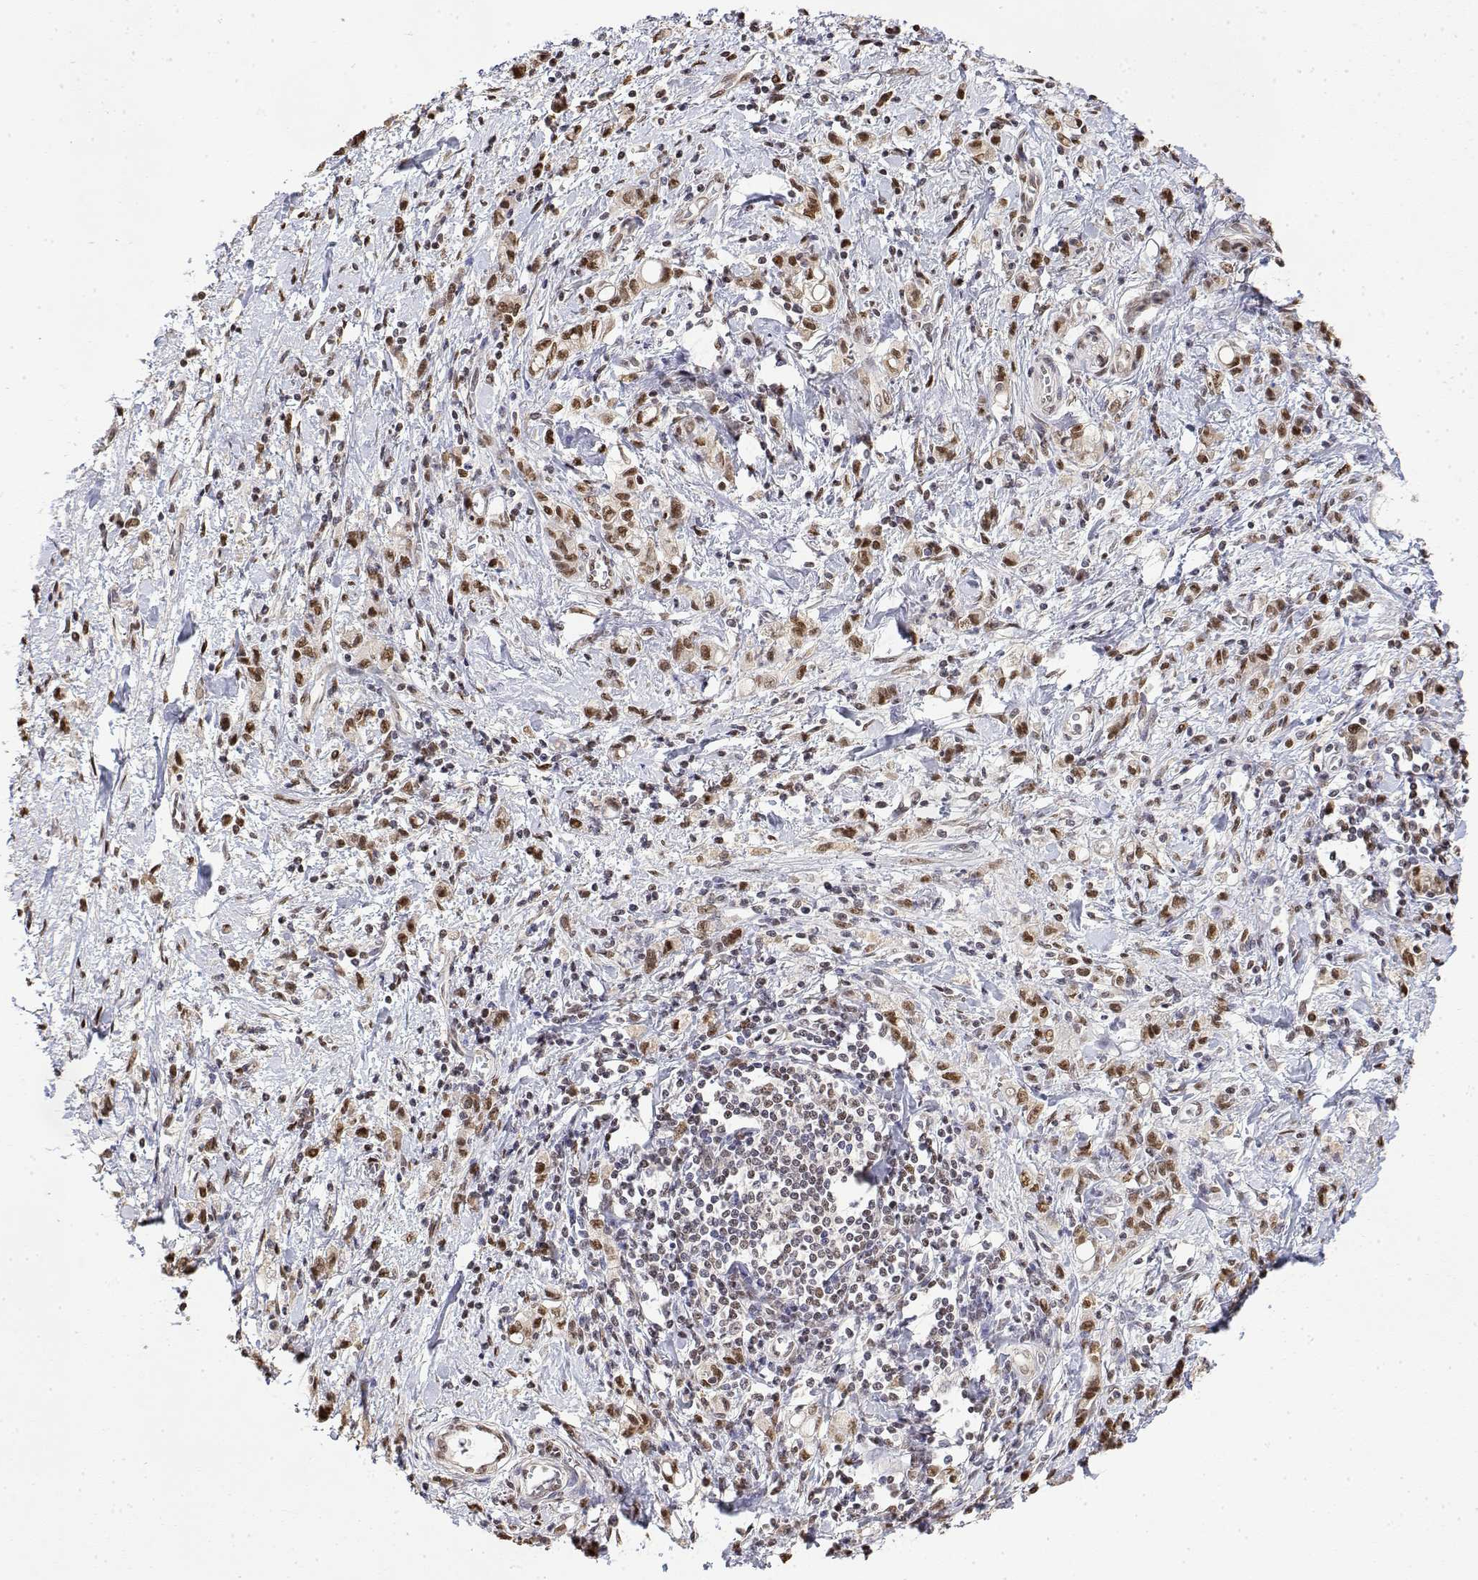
{"staining": {"intensity": "moderate", "quantity": ">75%", "location": "nuclear"}, "tissue": "stomach cancer", "cell_type": "Tumor cells", "image_type": "cancer", "snomed": [{"axis": "morphology", "description": "Adenocarcinoma, NOS"}, {"axis": "topography", "description": "Stomach"}], "caption": "An image of human stomach adenocarcinoma stained for a protein demonstrates moderate nuclear brown staining in tumor cells.", "gene": "TPI1", "patient": {"sex": "male", "age": 77}}